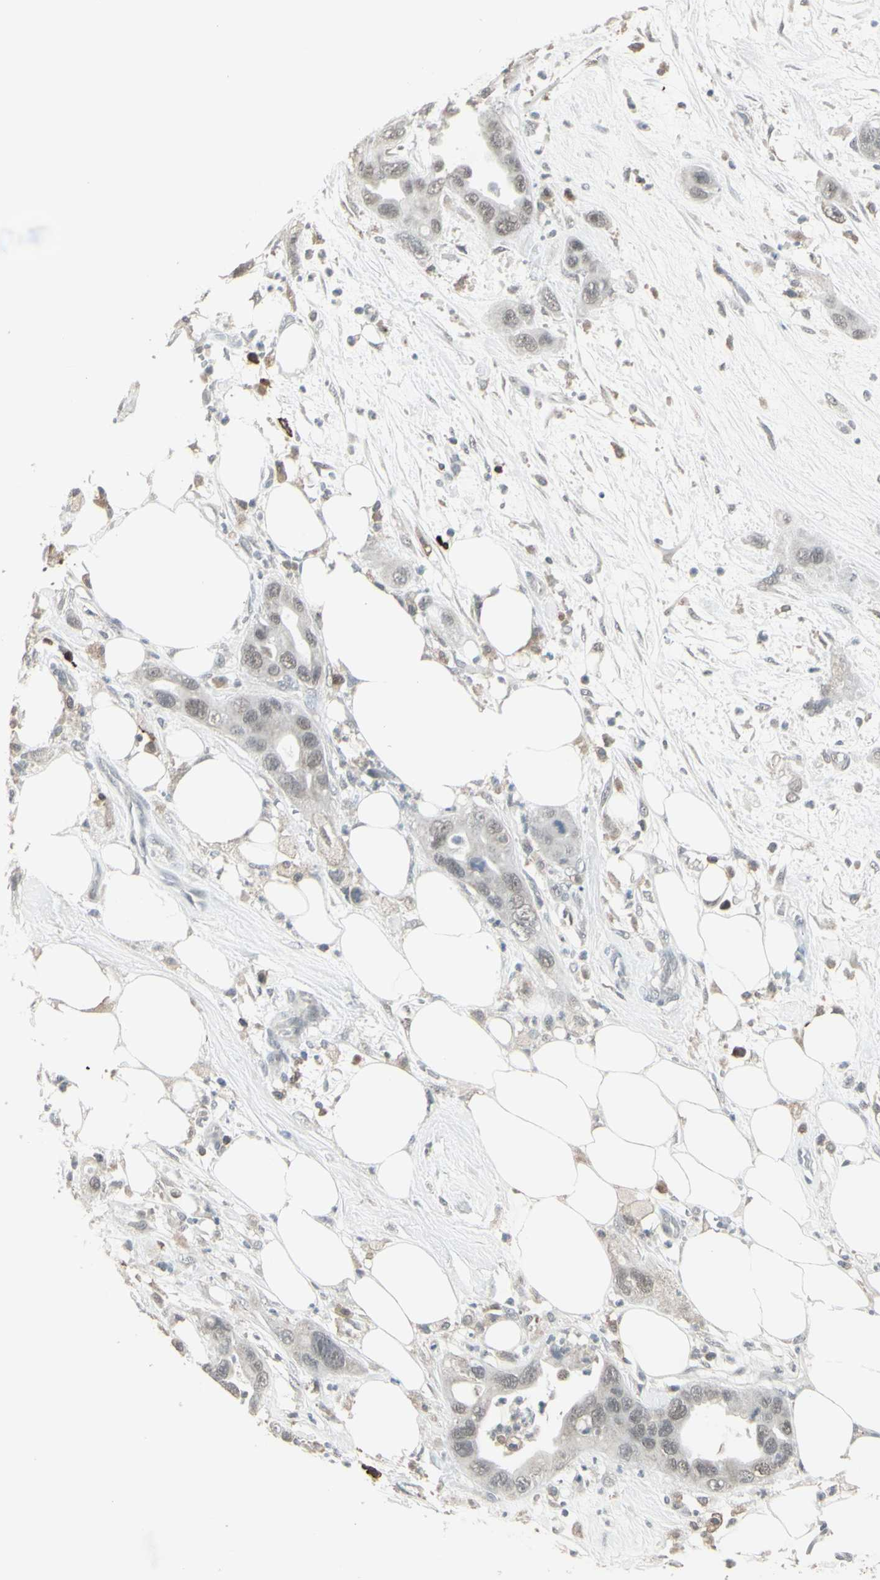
{"staining": {"intensity": "negative", "quantity": "none", "location": "none"}, "tissue": "pancreatic cancer", "cell_type": "Tumor cells", "image_type": "cancer", "snomed": [{"axis": "morphology", "description": "Adenocarcinoma, NOS"}, {"axis": "topography", "description": "Pancreas"}], "caption": "Immunohistochemical staining of adenocarcinoma (pancreatic) demonstrates no significant positivity in tumor cells. The staining is performed using DAB brown chromogen with nuclei counter-stained in using hematoxylin.", "gene": "SAMSN1", "patient": {"sex": "female", "age": 71}}